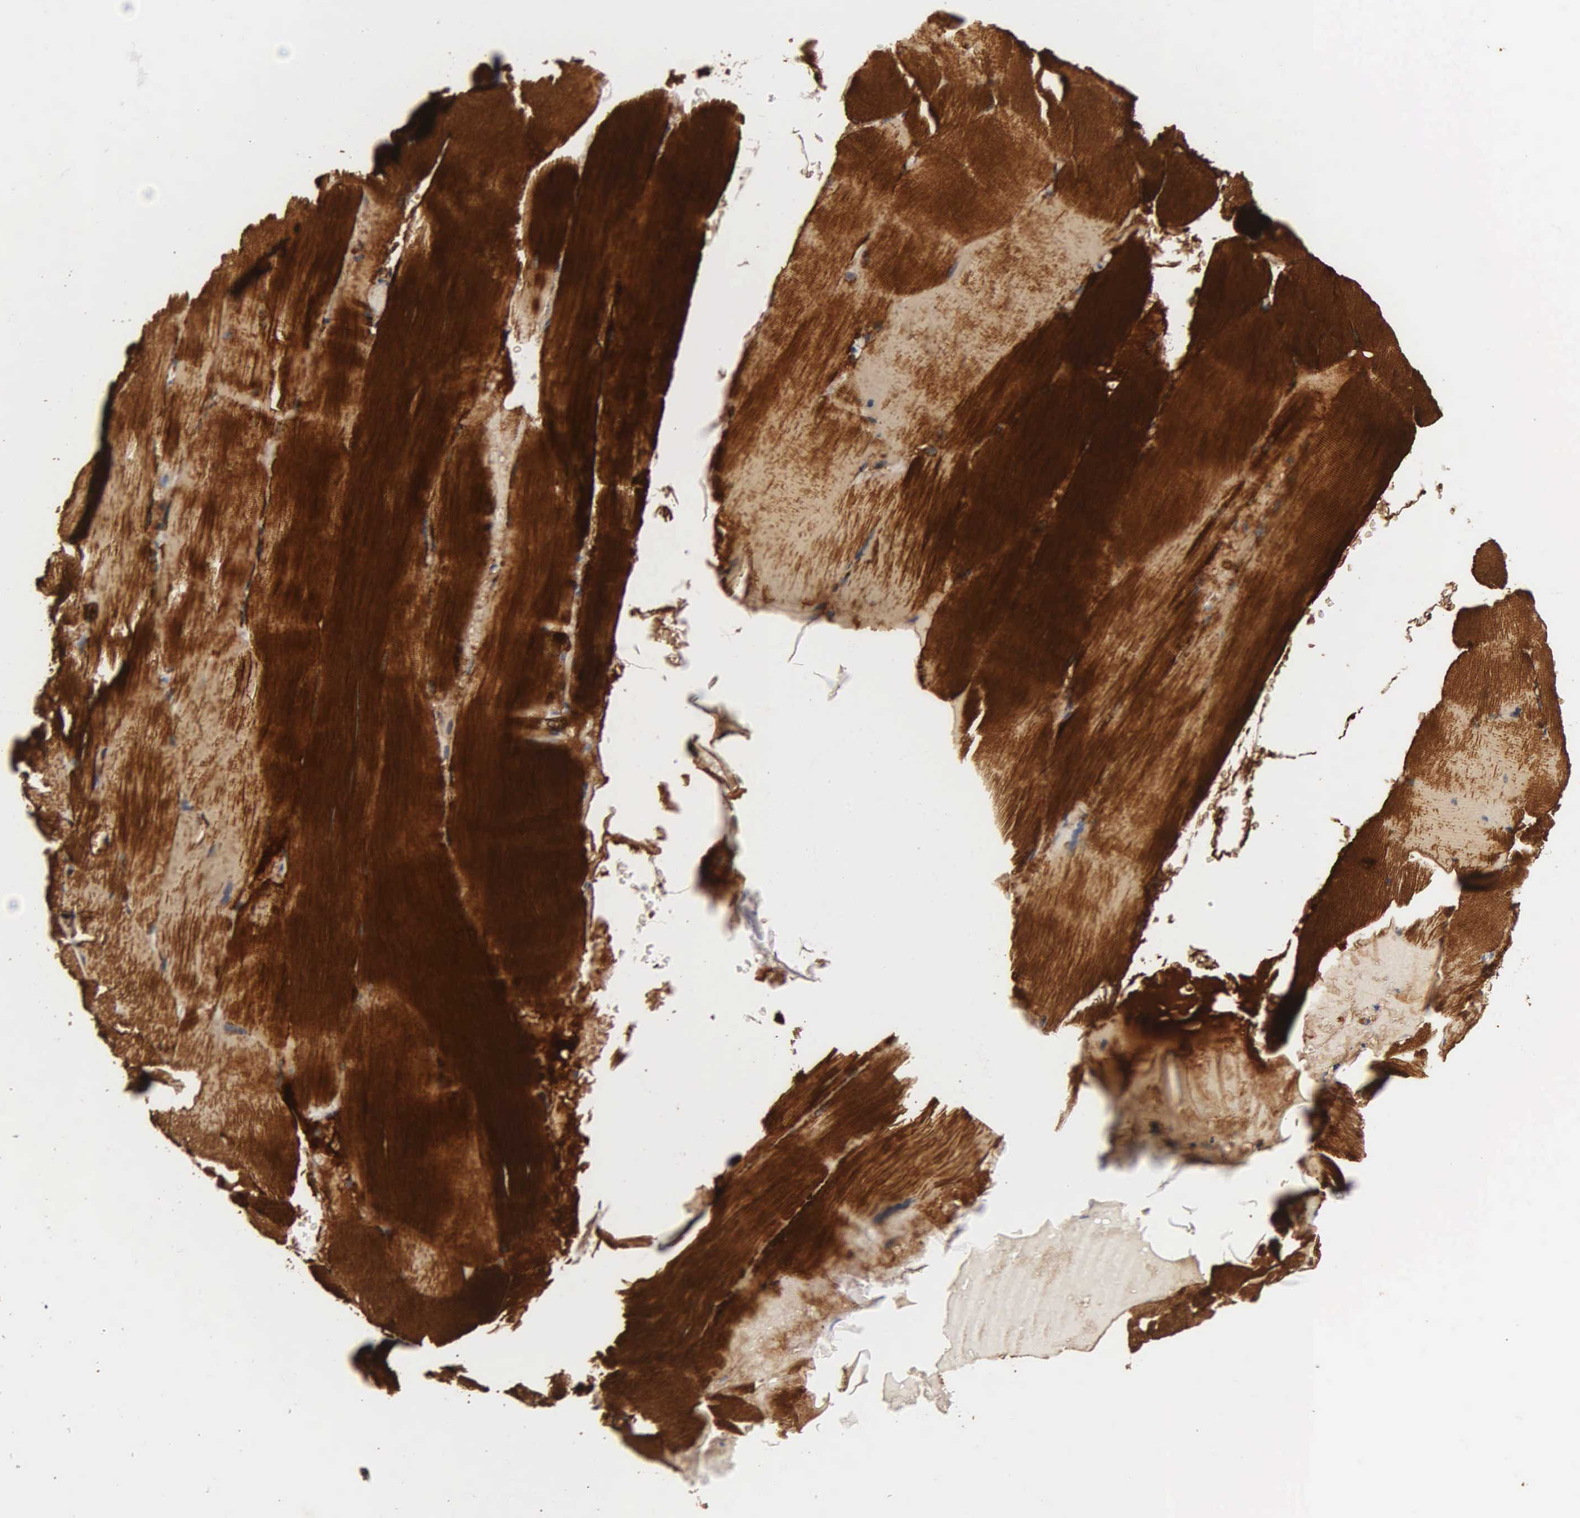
{"staining": {"intensity": "strong", "quantity": ">75%", "location": "cytoplasmic/membranous"}, "tissue": "skeletal muscle", "cell_type": "Myocytes", "image_type": "normal", "snomed": [{"axis": "morphology", "description": "Normal tissue, NOS"}, {"axis": "topography", "description": "Skeletal muscle"}], "caption": "A high-resolution photomicrograph shows IHC staining of benign skeletal muscle, which displays strong cytoplasmic/membranous expression in about >75% of myocytes.", "gene": "MB", "patient": {"sex": "male", "age": 71}}